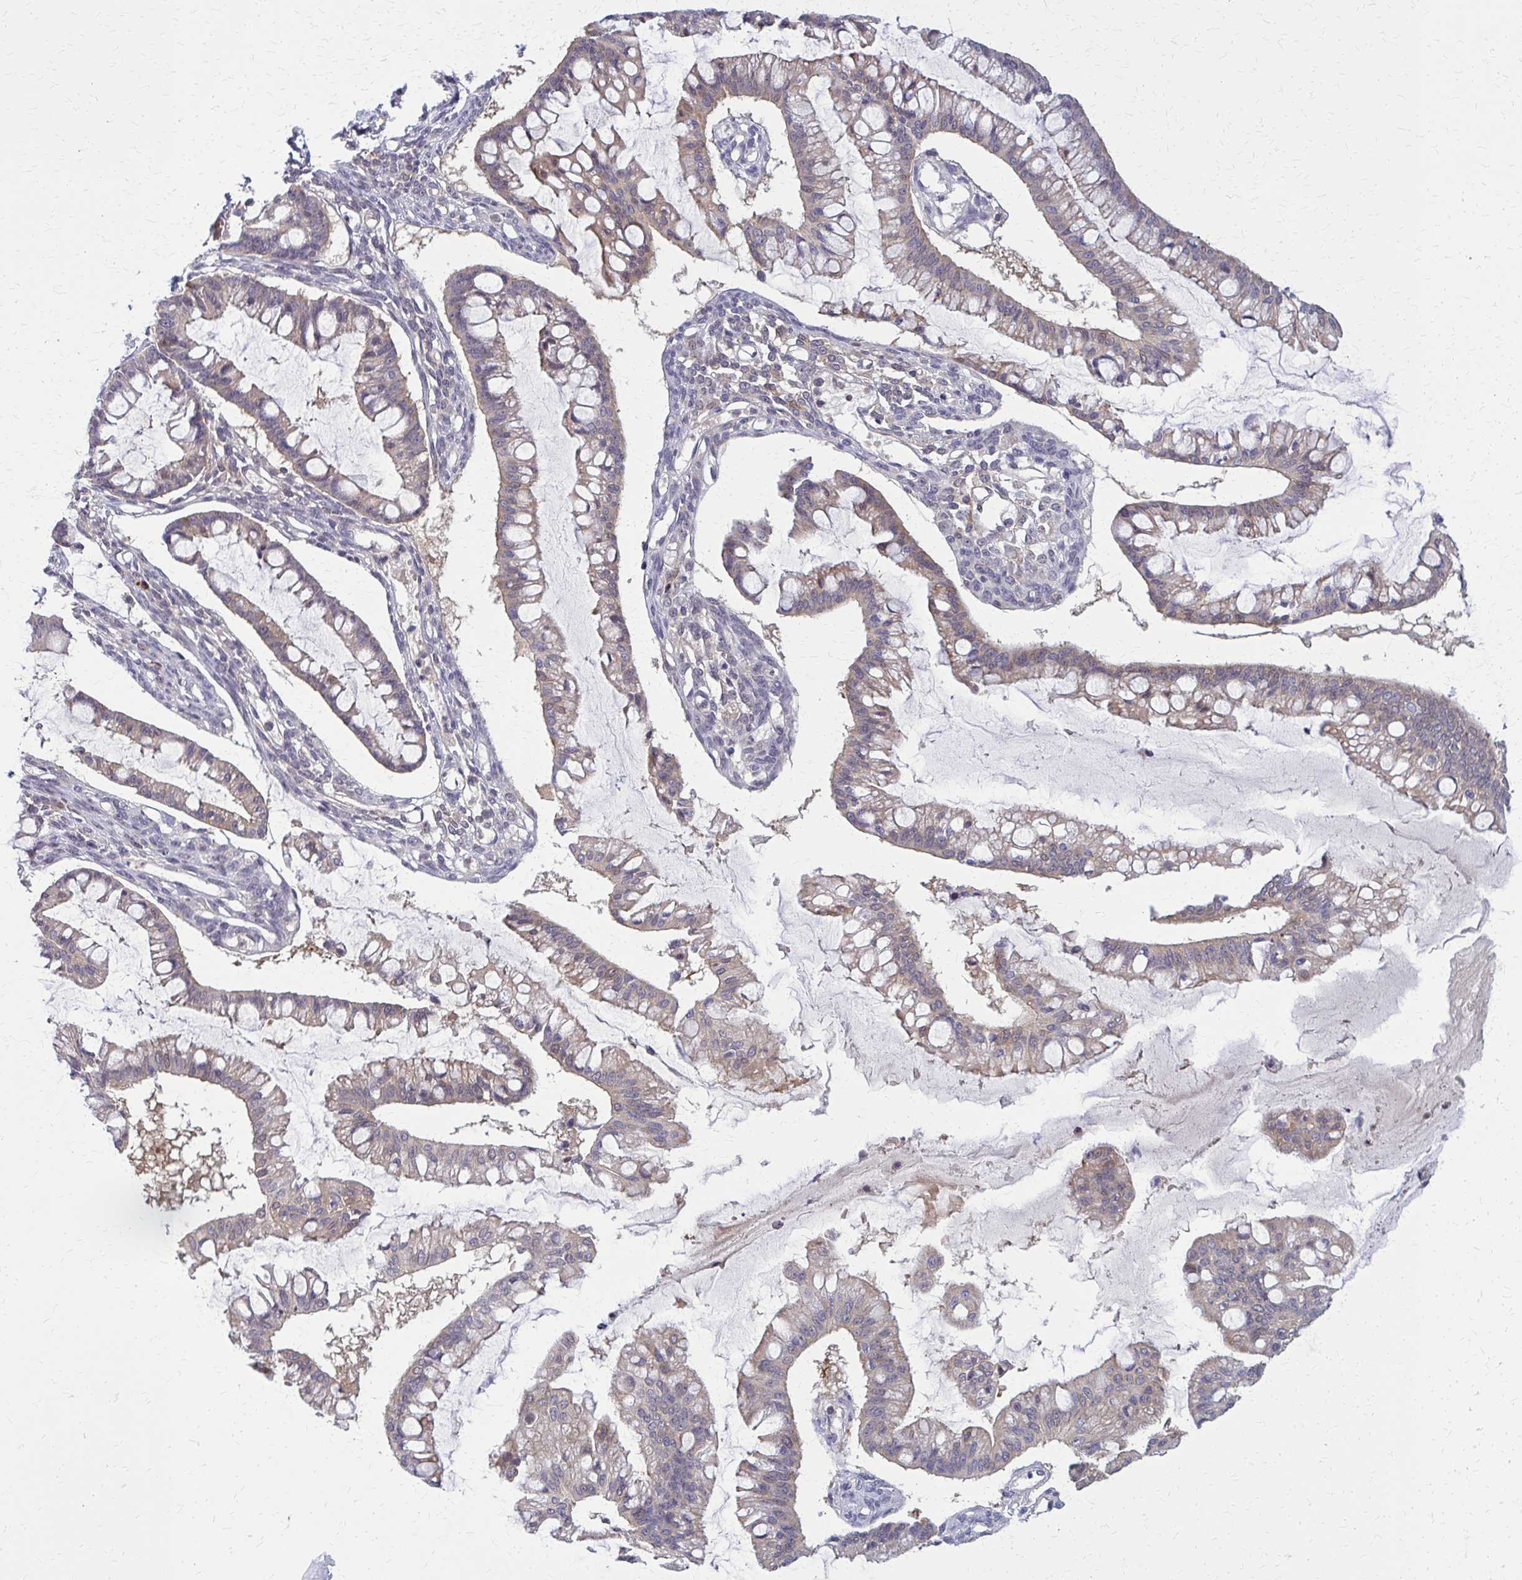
{"staining": {"intensity": "weak", "quantity": "25%-75%", "location": "cytoplasmic/membranous"}, "tissue": "ovarian cancer", "cell_type": "Tumor cells", "image_type": "cancer", "snomed": [{"axis": "morphology", "description": "Cystadenocarcinoma, mucinous, NOS"}, {"axis": "topography", "description": "Ovary"}], "caption": "Weak cytoplasmic/membranous positivity is present in approximately 25%-75% of tumor cells in mucinous cystadenocarcinoma (ovarian). The staining is performed using DAB (3,3'-diaminobenzidine) brown chromogen to label protein expression. The nuclei are counter-stained blue using hematoxylin.", "gene": "DBI", "patient": {"sex": "female", "age": 73}}